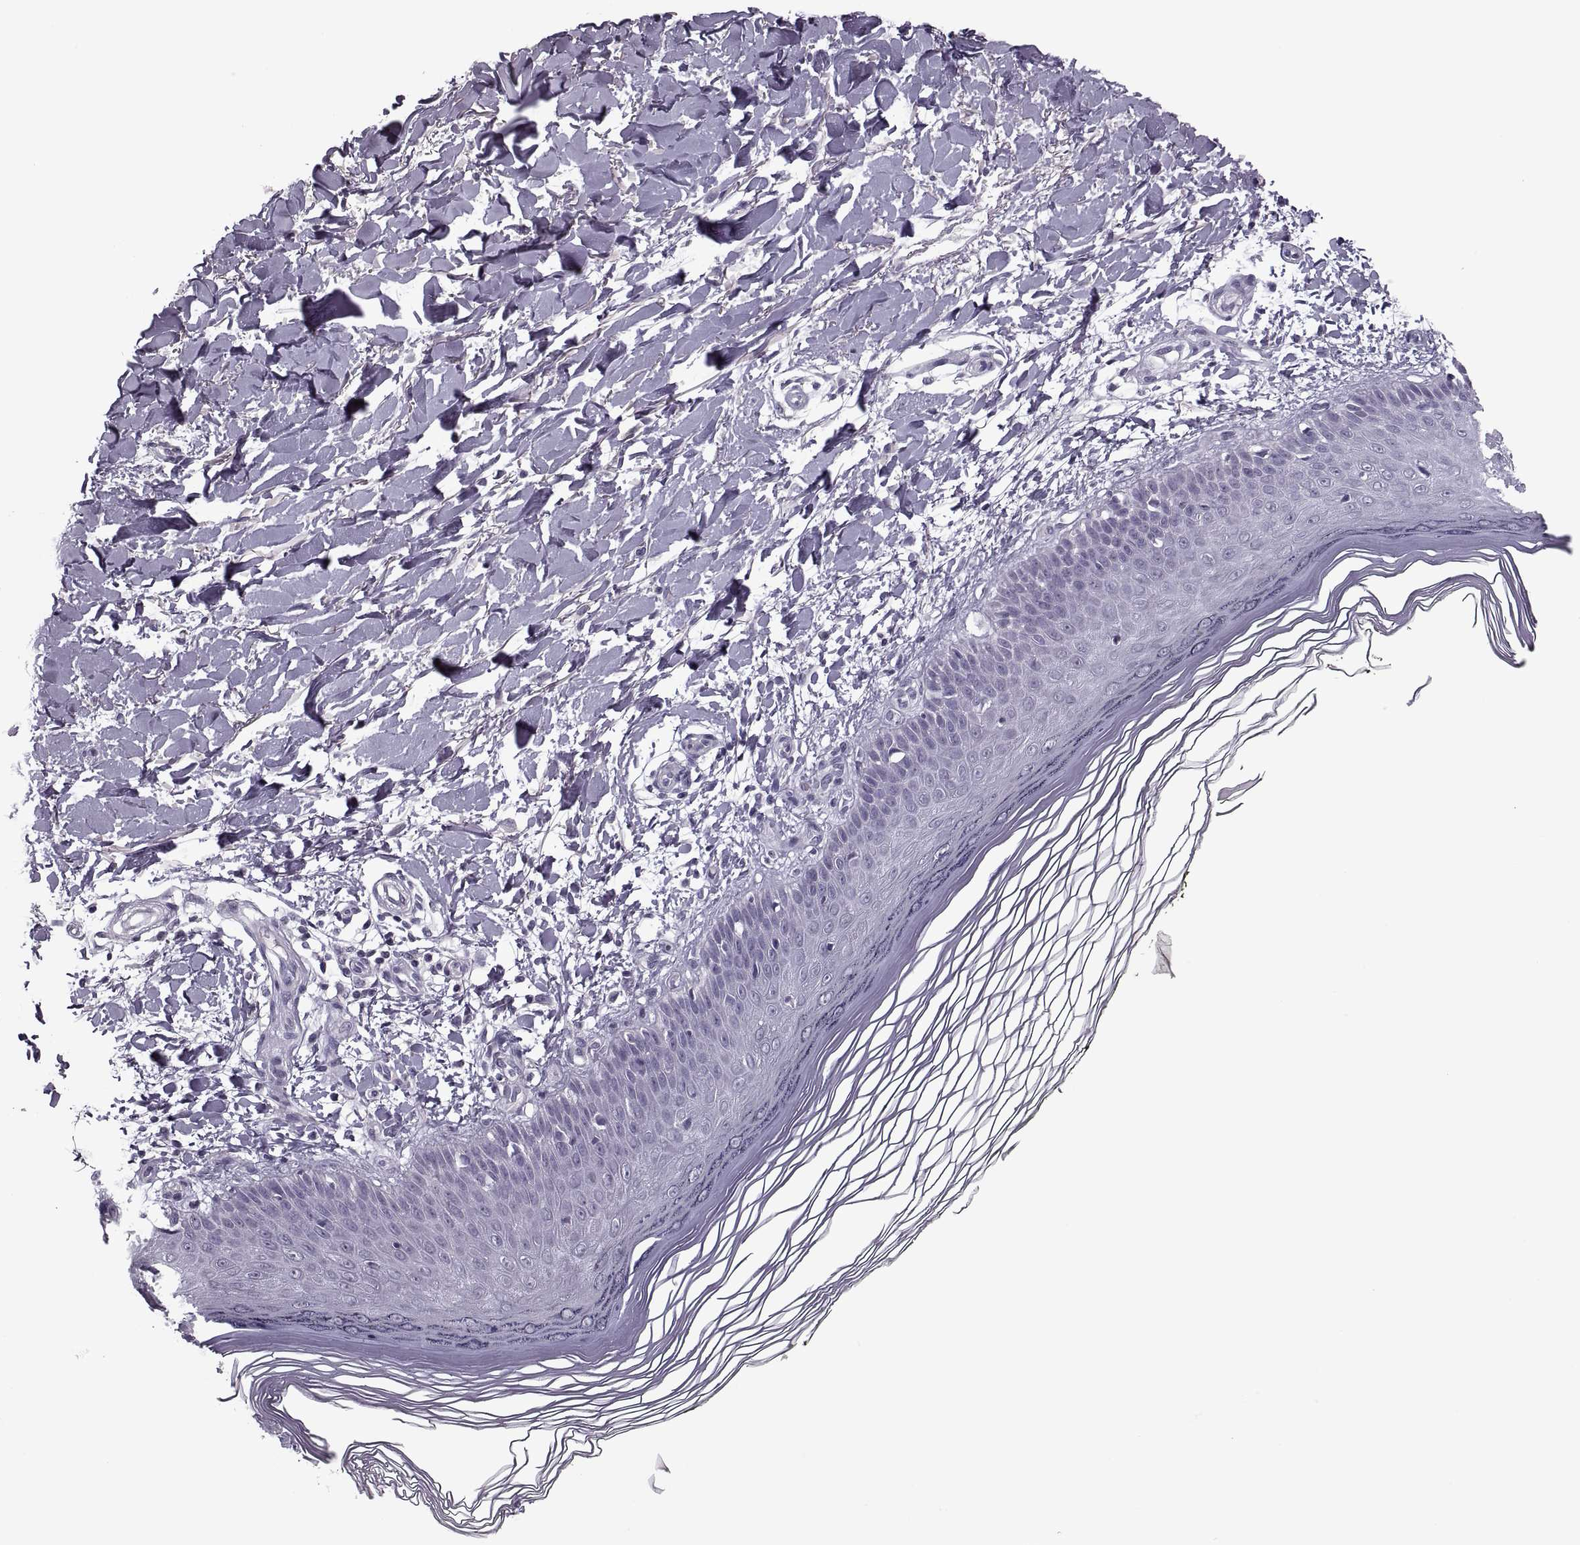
{"staining": {"intensity": "negative", "quantity": "none", "location": "none"}, "tissue": "skin", "cell_type": "Fibroblasts", "image_type": "normal", "snomed": [{"axis": "morphology", "description": "Normal tissue, NOS"}, {"axis": "topography", "description": "Skin"}], "caption": "DAB immunohistochemical staining of unremarkable skin displays no significant expression in fibroblasts. (DAB (3,3'-diaminobenzidine) immunohistochemistry (IHC) with hematoxylin counter stain).", "gene": "PAGE2B", "patient": {"sex": "female", "age": 62}}